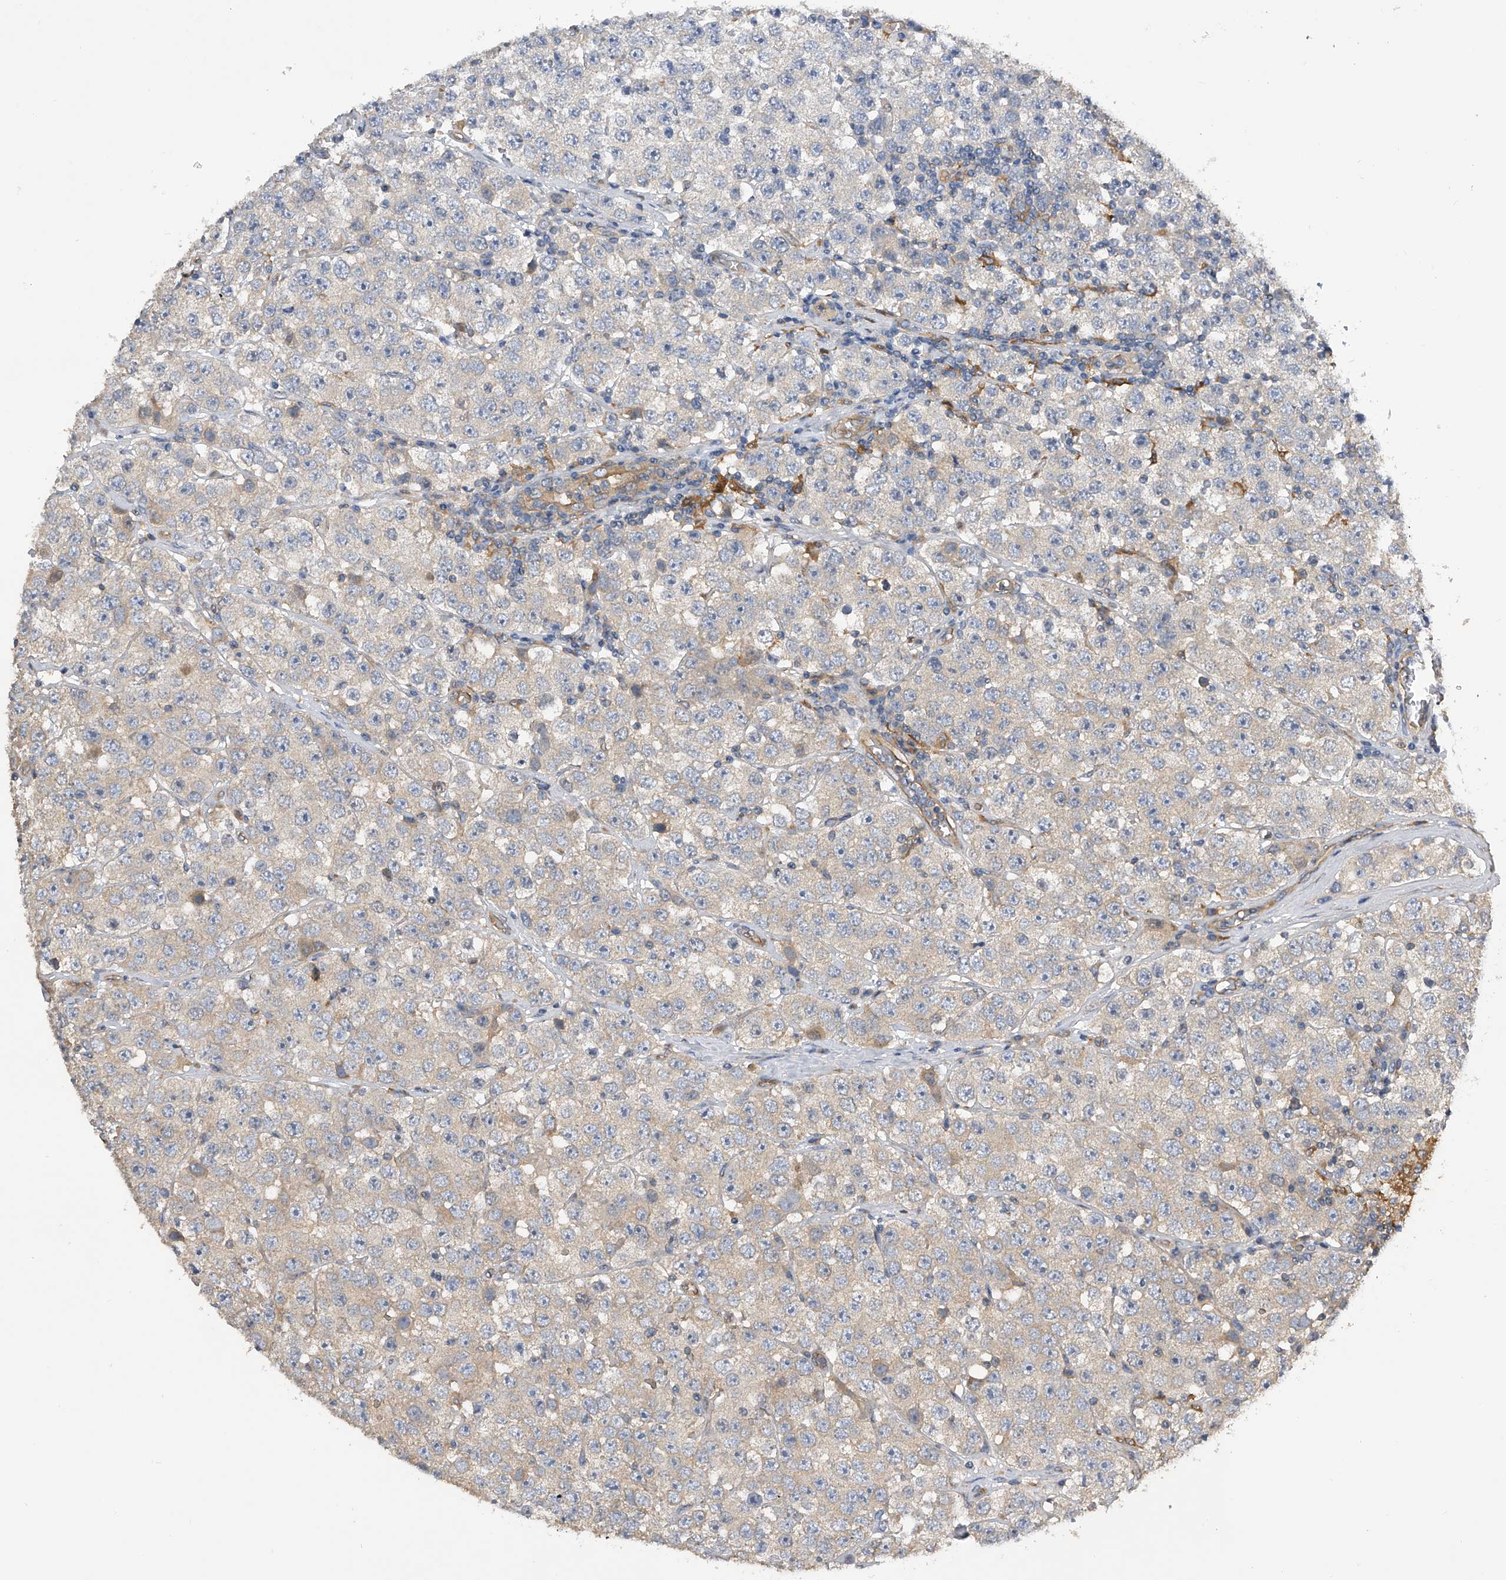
{"staining": {"intensity": "weak", "quantity": "<25%", "location": "cytoplasmic/membranous"}, "tissue": "testis cancer", "cell_type": "Tumor cells", "image_type": "cancer", "snomed": [{"axis": "morphology", "description": "Seminoma, NOS"}, {"axis": "topography", "description": "Testis"}], "caption": "Immunohistochemistry histopathology image of testis seminoma stained for a protein (brown), which demonstrates no positivity in tumor cells.", "gene": "PTPRA", "patient": {"sex": "male", "age": 28}}